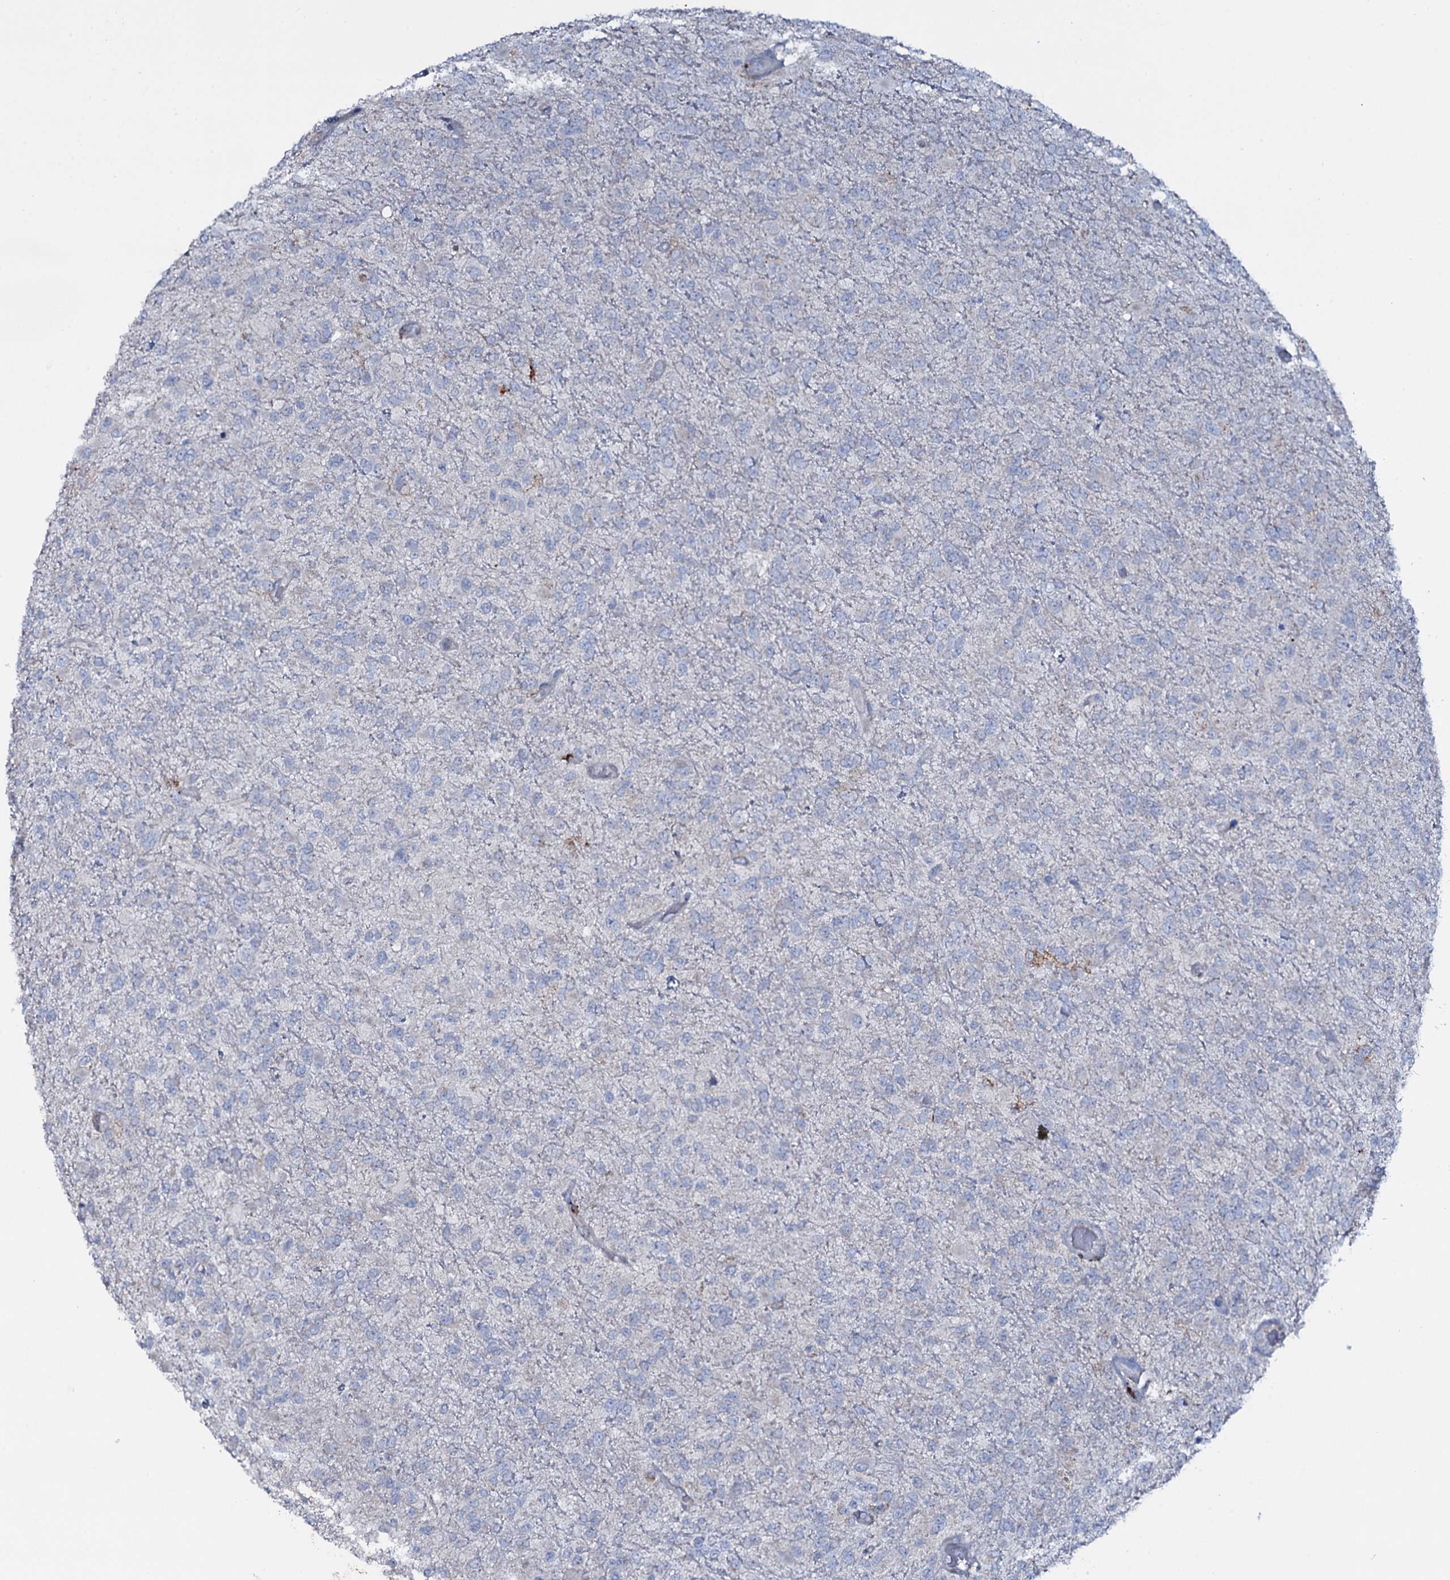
{"staining": {"intensity": "negative", "quantity": "none", "location": "none"}, "tissue": "glioma", "cell_type": "Tumor cells", "image_type": "cancer", "snomed": [{"axis": "morphology", "description": "Glioma, malignant, High grade"}, {"axis": "topography", "description": "Brain"}], "caption": "Tumor cells show no significant protein staining in glioma. (DAB (3,3'-diaminobenzidine) immunohistochemistry, high magnification).", "gene": "OSBPL2", "patient": {"sex": "female", "age": 74}}